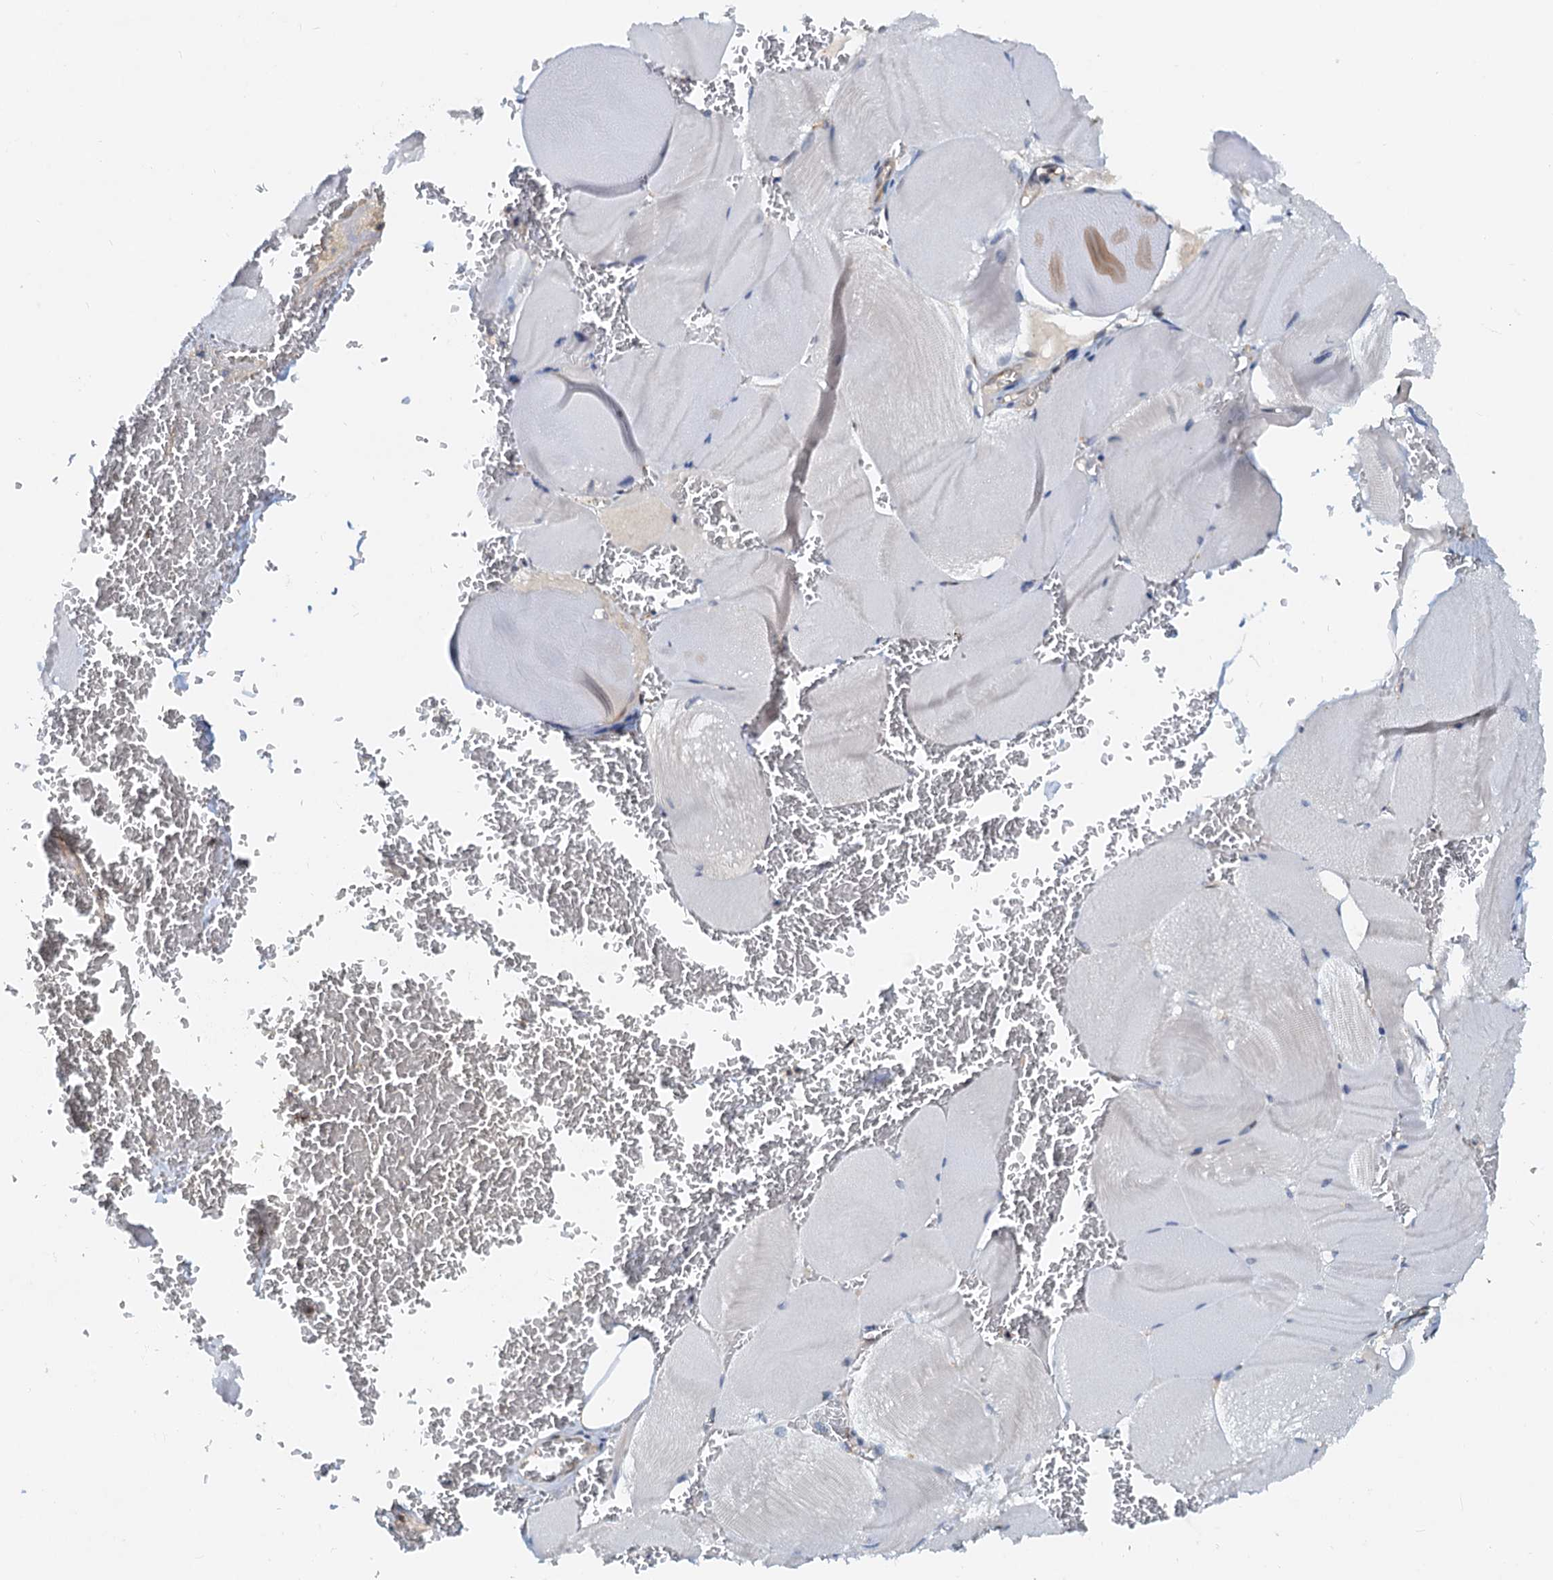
{"staining": {"intensity": "negative", "quantity": "none", "location": "none"}, "tissue": "skeletal muscle", "cell_type": "Myocytes", "image_type": "normal", "snomed": [{"axis": "morphology", "description": "Normal tissue, NOS"}, {"axis": "morphology", "description": "Basal cell carcinoma"}, {"axis": "topography", "description": "Skeletal muscle"}], "caption": "The image demonstrates no staining of myocytes in normal skeletal muscle.", "gene": "PTGES3", "patient": {"sex": "female", "age": 64}}